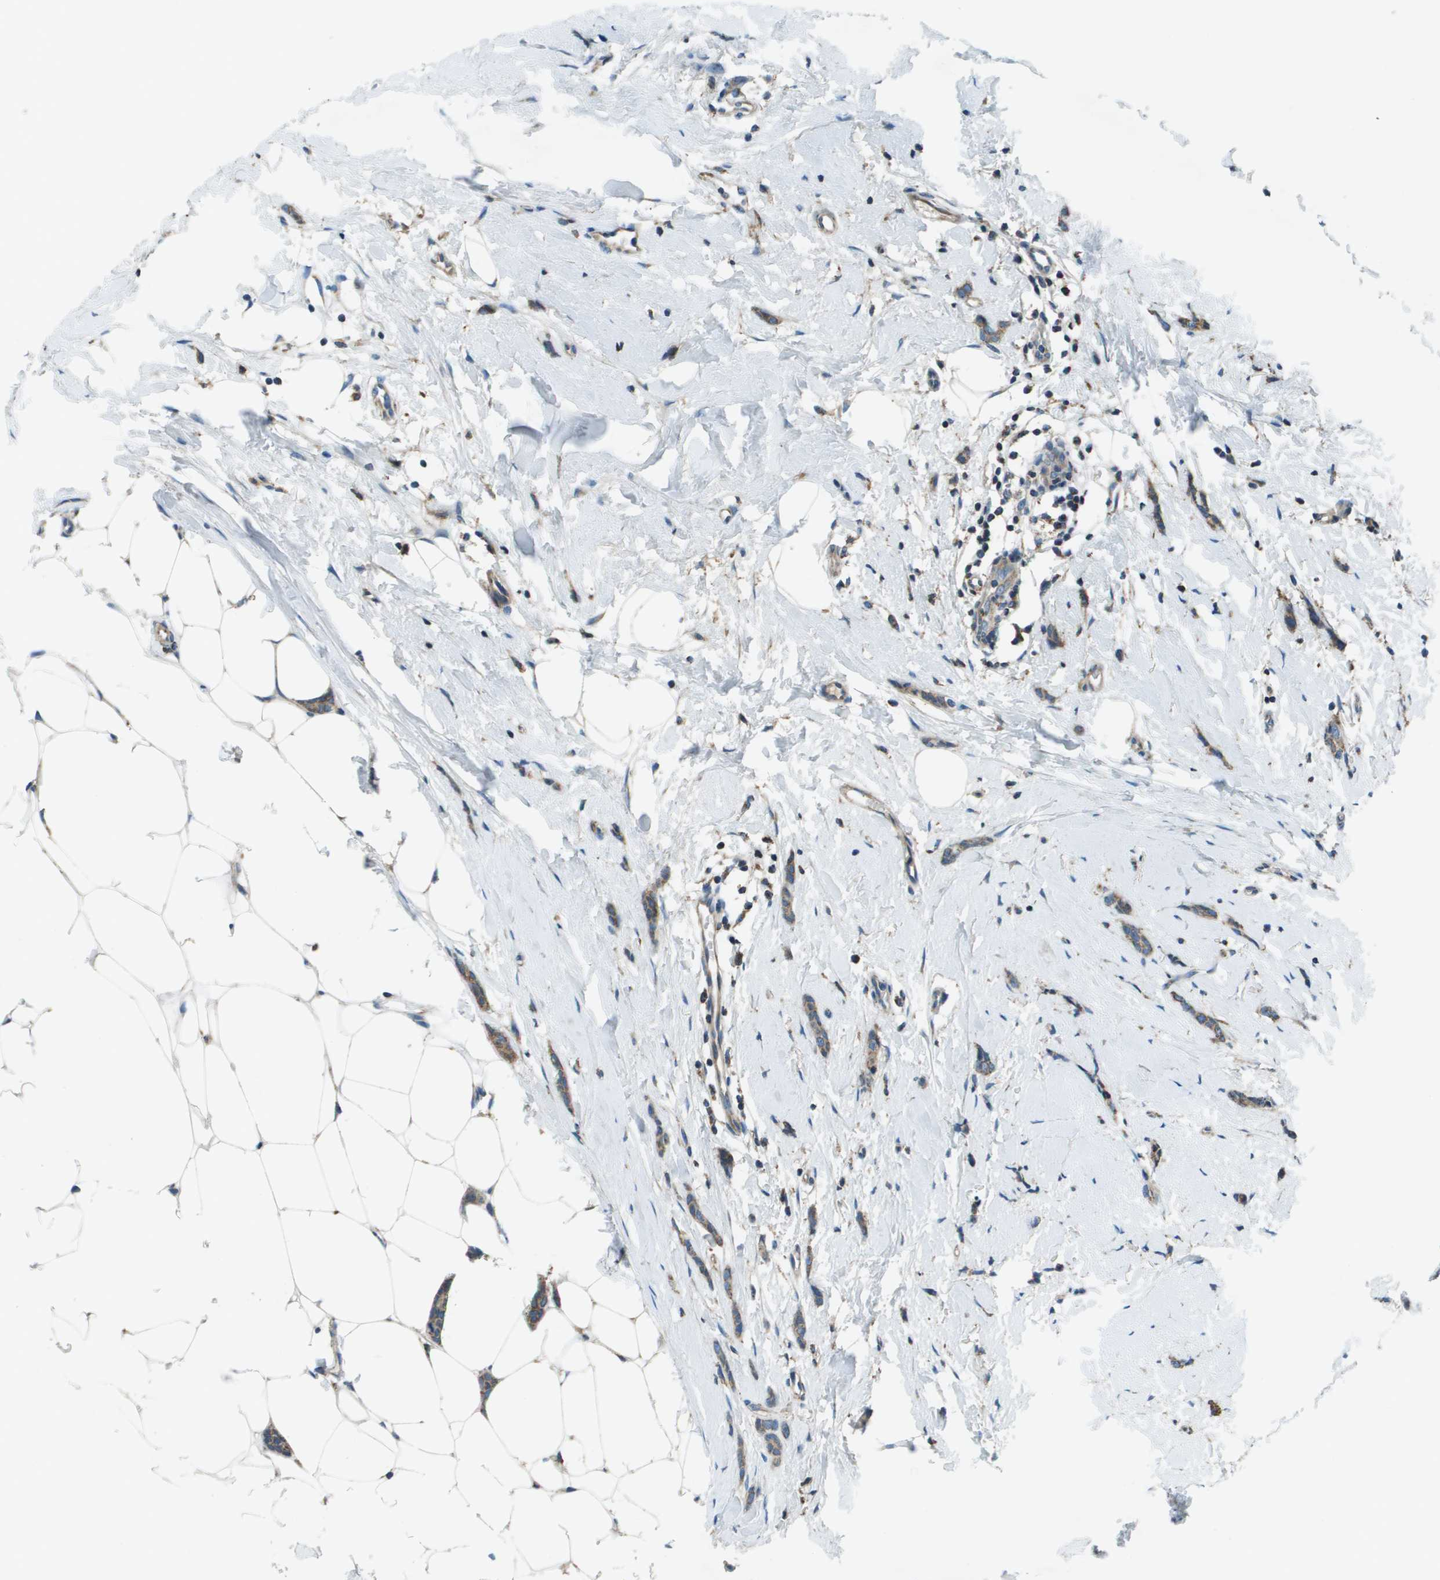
{"staining": {"intensity": "weak", "quantity": ">75%", "location": "cytoplasmic/membranous"}, "tissue": "breast cancer", "cell_type": "Tumor cells", "image_type": "cancer", "snomed": [{"axis": "morphology", "description": "Lobular carcinoma"}, {"axis": "topography", "description": "Skin"}, {"axis": "topography", "description": "Breast"}], "caption": "Protein analysis of breast lobular carcinoma tissue demonstrates weak cytoplasmic/membranous expression in about >75% of tumor cells.", "gene": "TMEM51", "patient": {"sex": "female", "age": 46}}